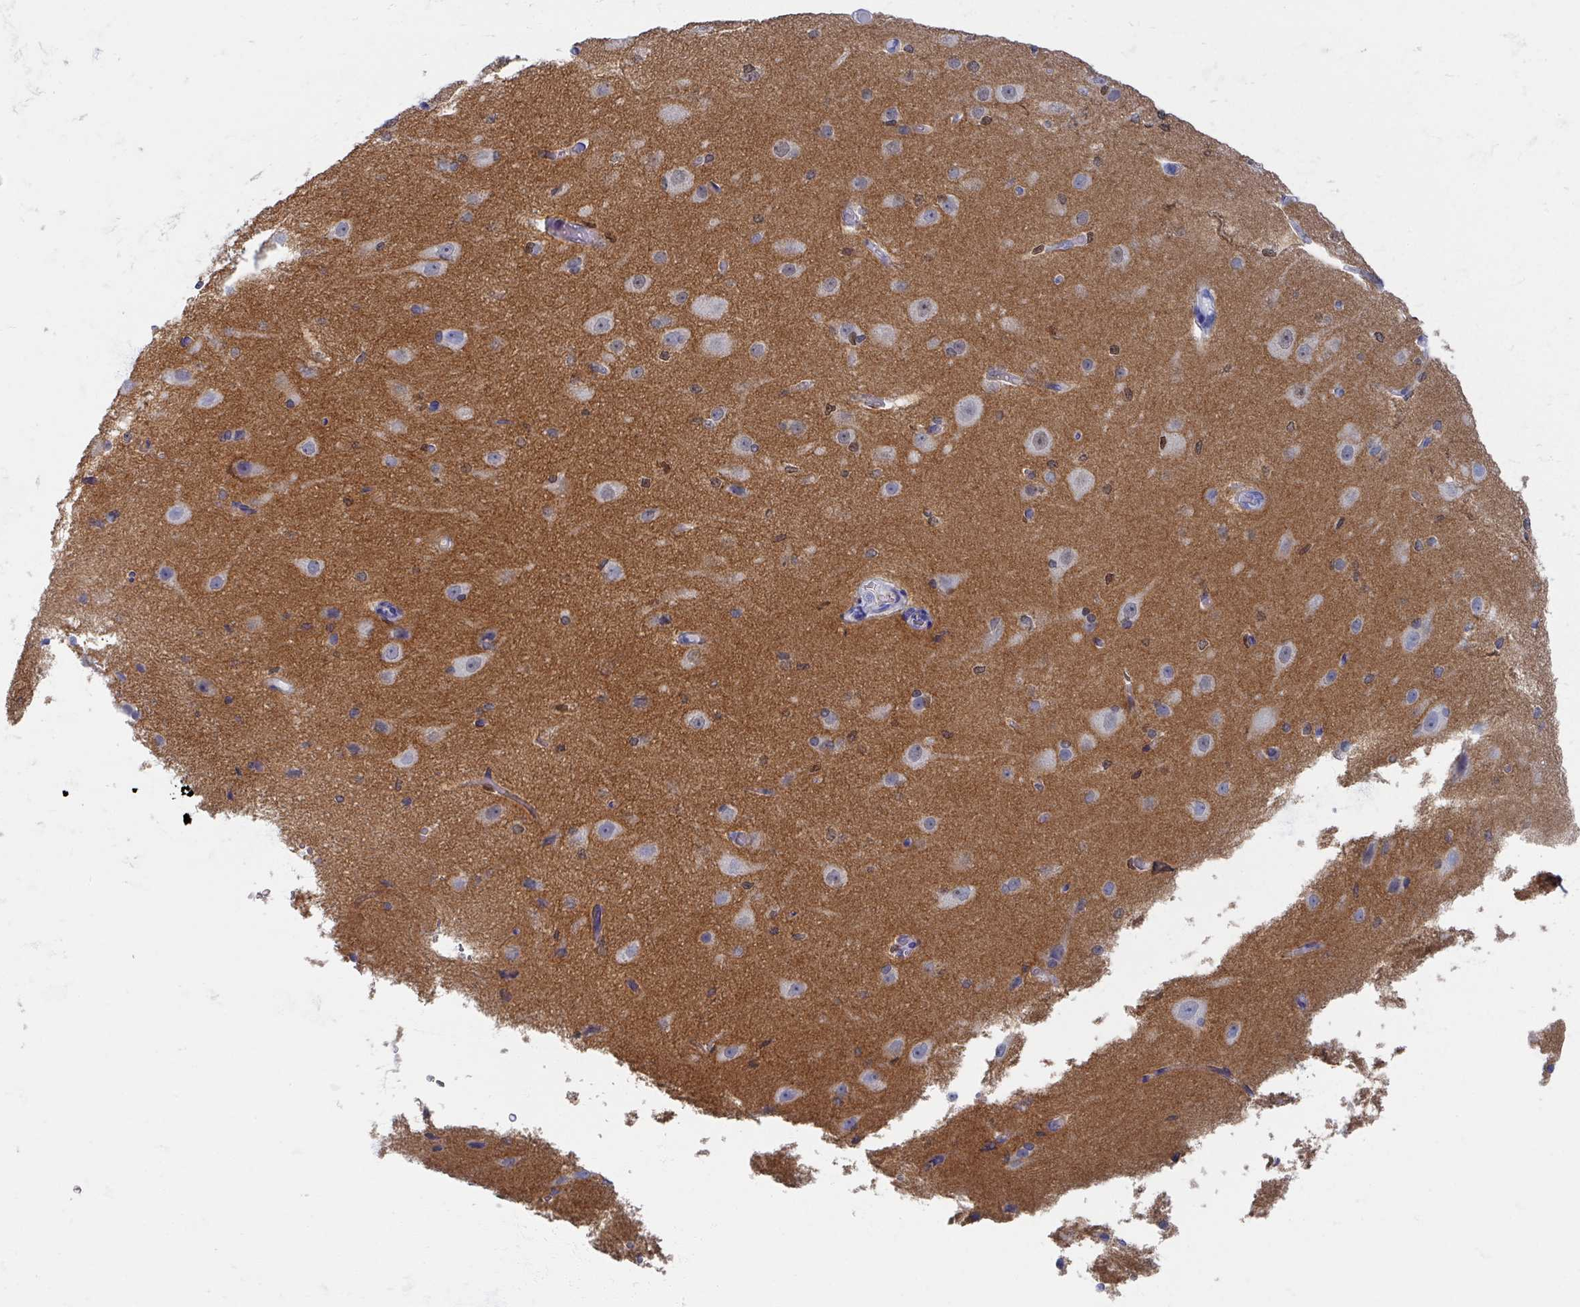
{"staining": {"intensity": "moderate", "quantity": "<25%", "location": "nuclear"}, "tissue": "cerebral cortex", "cell_type": "Endothelial cells", "image_type": "normal", "snomed": [{"axis": "morphology", "description": "Normal tissue, NOS"}, {"axis": "morphology", "description": "Inflammation, NOS"}, {"axis": "topography", "description": "Cerebral cortex"}], "caption": "High-magnification brightfield microscopy of normal cerebral cortex stained with DAB (3,3'-diaminobenzidine) (brown) and counterstained with hematoxylin (blue). endothelial cells exhibit moderate nuclear staining is present in about<25% of cells.", "gene": "OMG", "patient": {"sex": "male", "age": 6}}